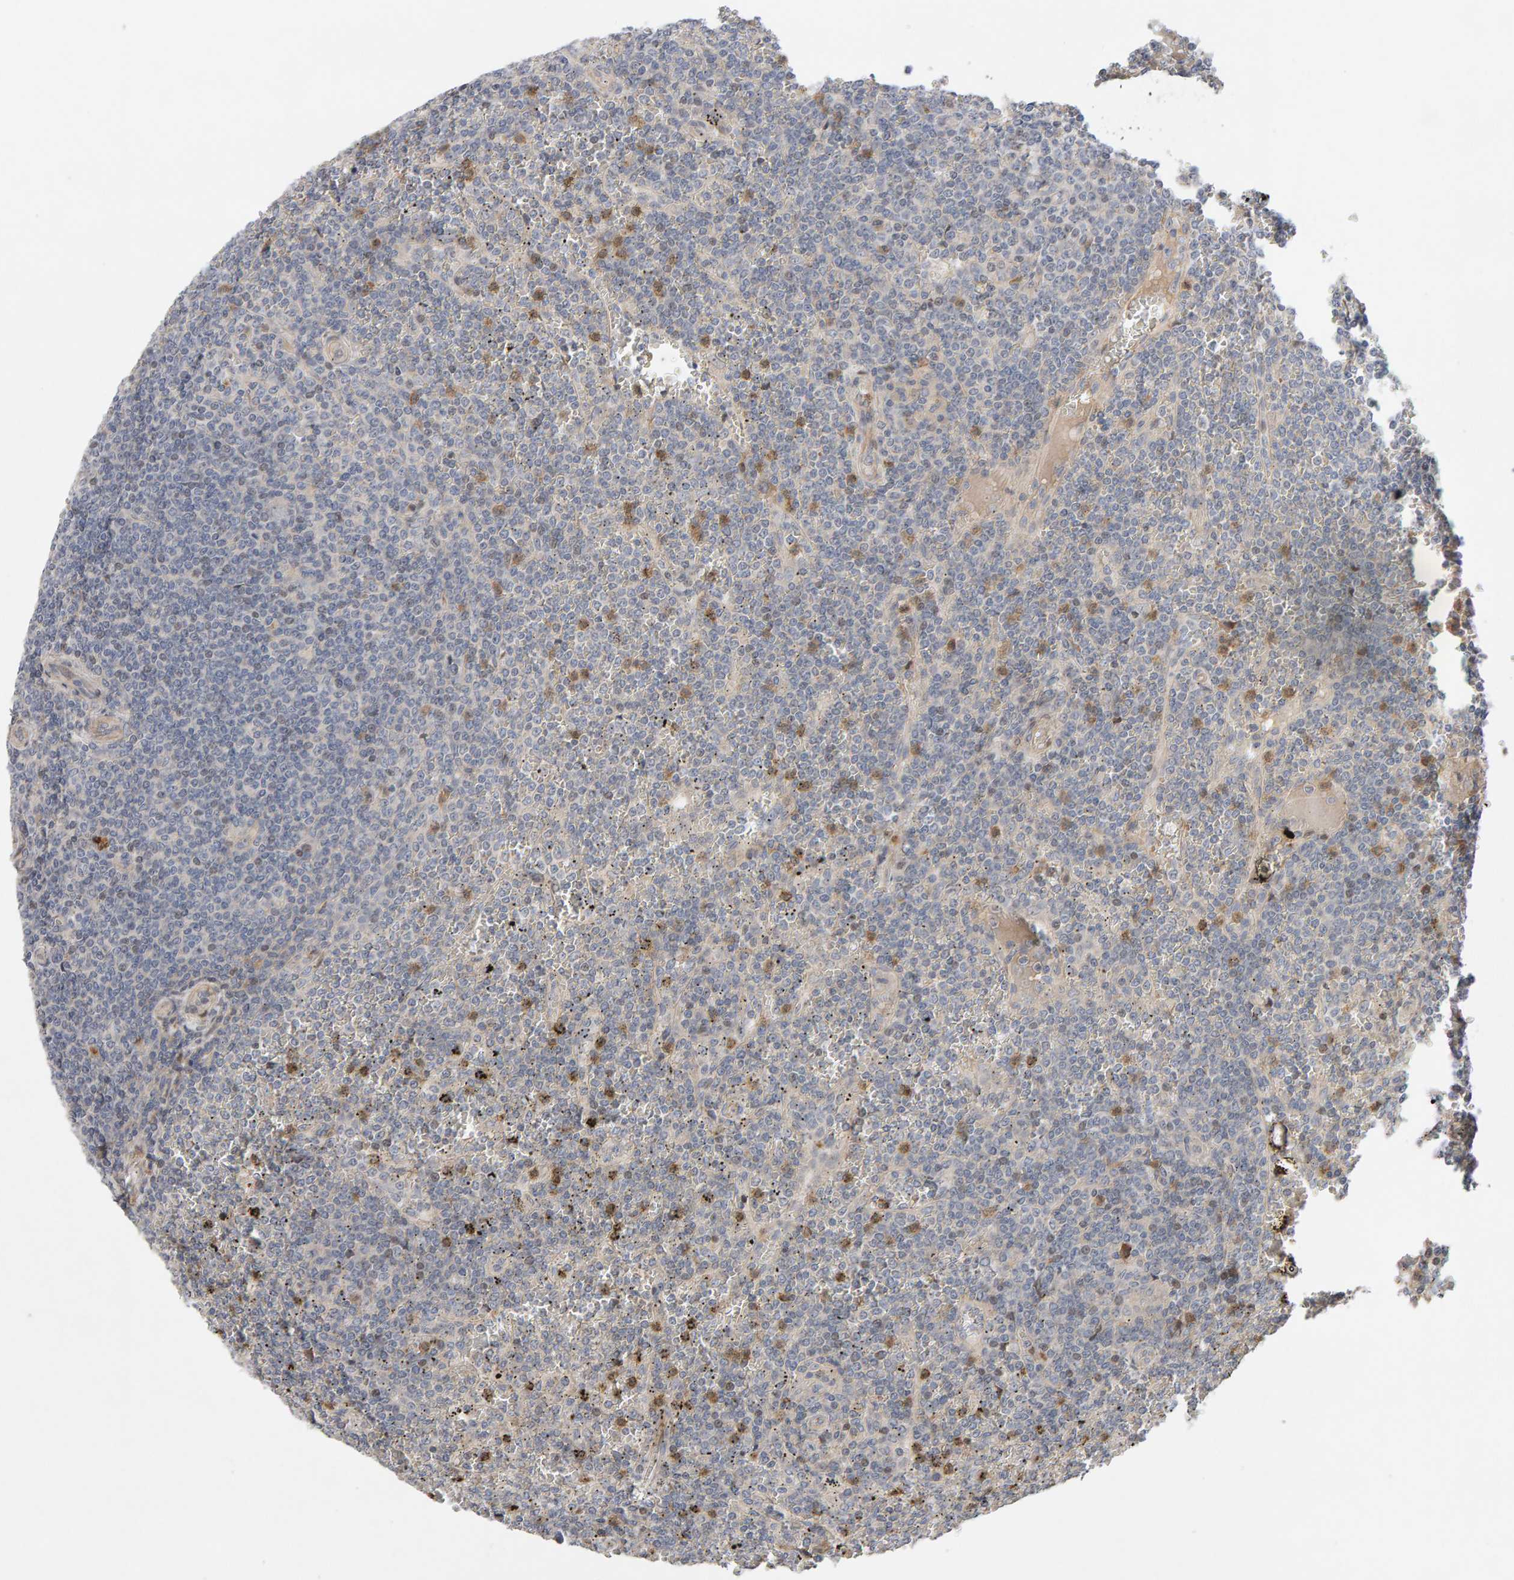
{"staining": {"intensity": "negative", "quantity": "none", "location": "none"}, "tissue": "lymphoma", "cell_type": "Tumor cells", "image_type": "cancer", "snomed": [{"axis": "morphology", "description": "Malignant lymphoma, non-Hodgkin's type, Low grade"}, {"axis": "topography", "description": "Spleen"}], "caption": "The photomicrograph demonstrates no significant staining in tumor cells of lymphoma.", "gene": "LZTS1", "patient": {"sex": "female", "age": 19}}